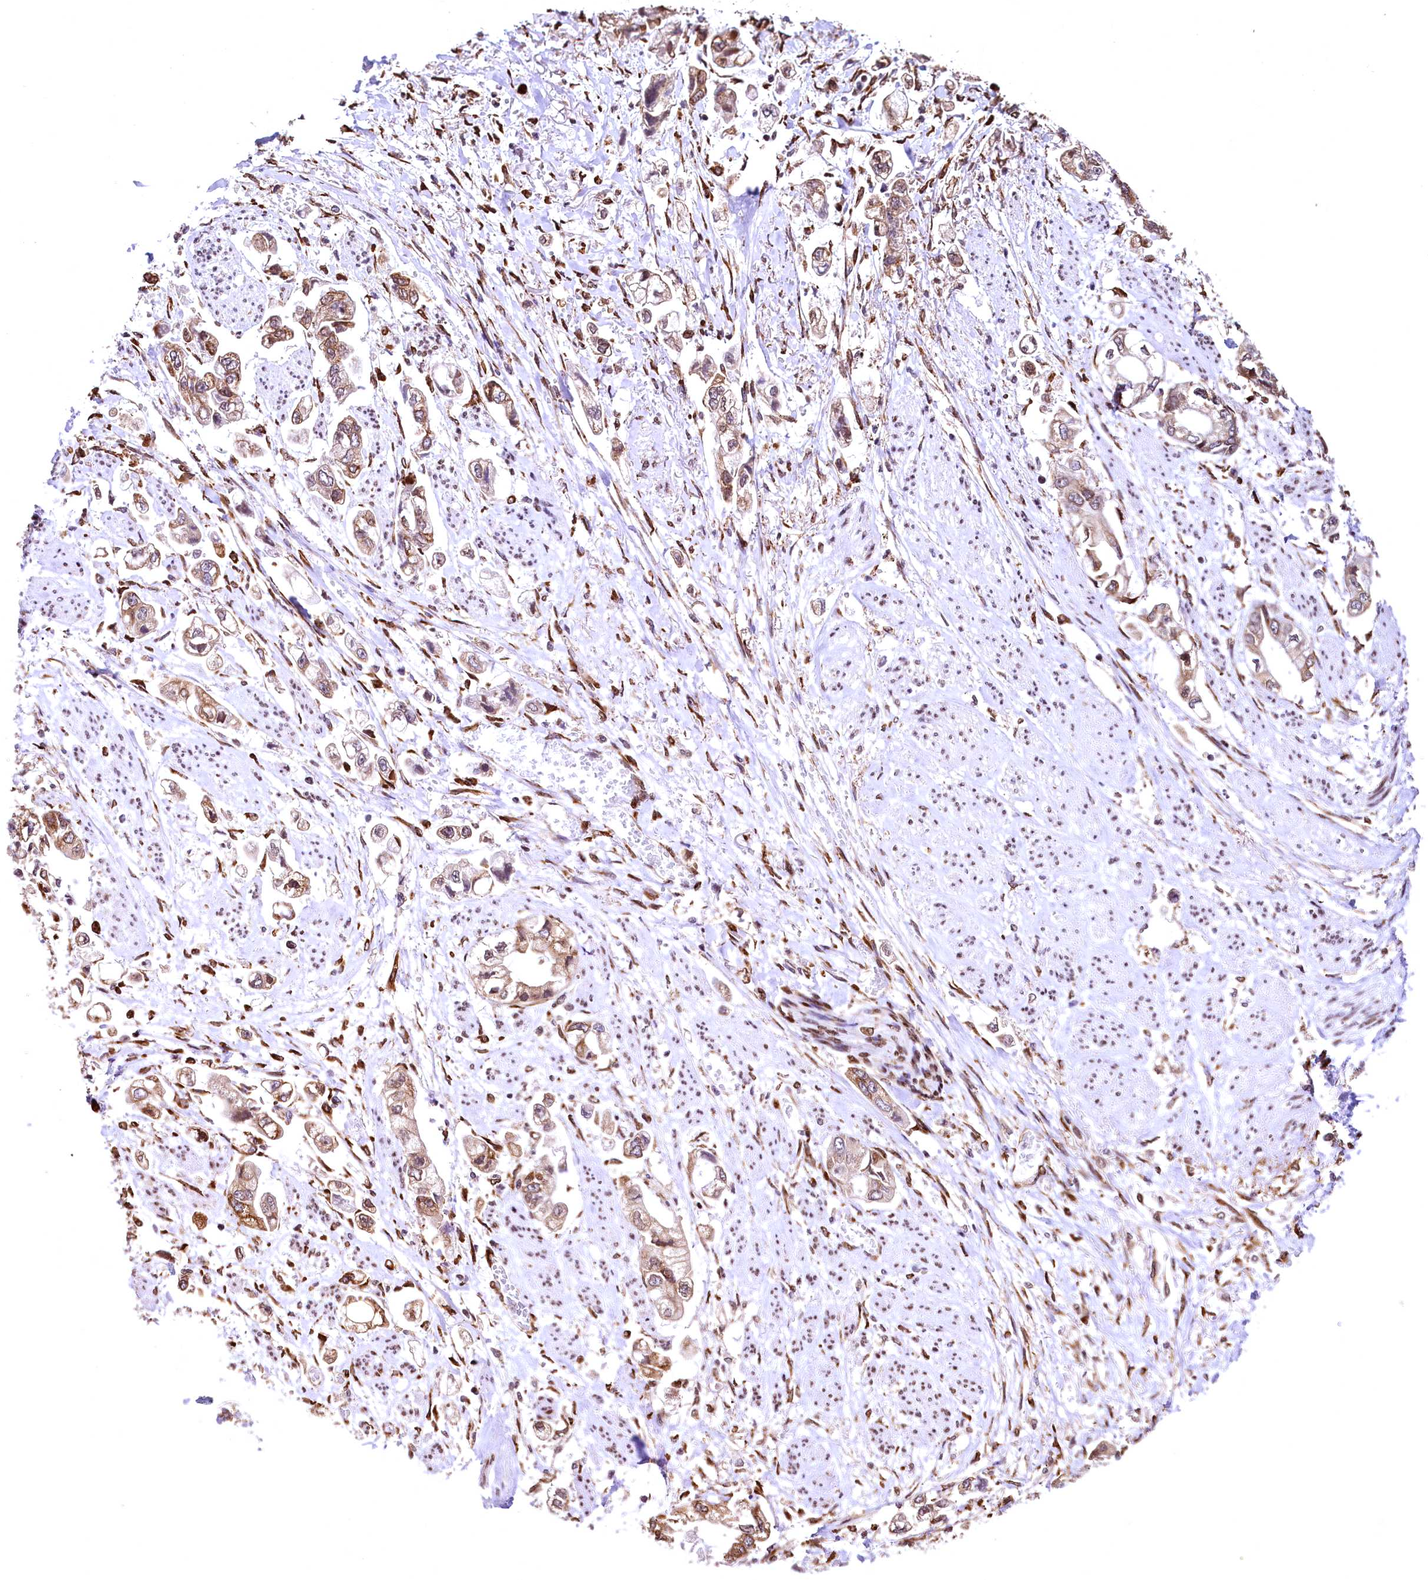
{"staining": {"intensity": "moderate", "quantity": "25%-75%", "location": "cytoplasmic/membranous"}, "tissue": "stomach cancer", "cell_type": "Tumor cells", "image_type": "cancer", "snomed": [{"axis": "morphology", "description": "Adenocarcinoma, NOS"}, {"axis": "topography", "description": "Stomach"}], "caption": "The immunohistochemical stain highlights moderate cytoplasmic/membranous staining in tumor cells of stomach adenocarcinoma tissue.", "gene": "PDS5B", "patient": {"sex": "male", "age": 62}}